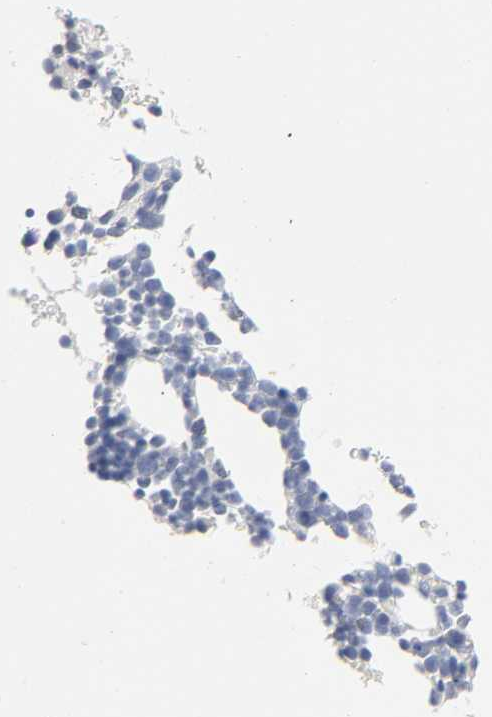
{"staining": {"intensity": "negative", "quantity": "none", "location": "none"}, "tissue": "bone marrow", "cell_type": "Hematopoietic cells", "image_type": "normal", "snomed": [{"axis": "morphology", "description": "Normal tissue, NOS"}, {"axis": "topography", "description": "Bone marrow"}], "caption": "There is no significant staining in hematopoietic cells of bone marrow. (Immunohistochemistry (ihc), brightfield microscopy, high magnification).", "gene": "ACP3", "patient": {"sex": "male", "age": 17}}